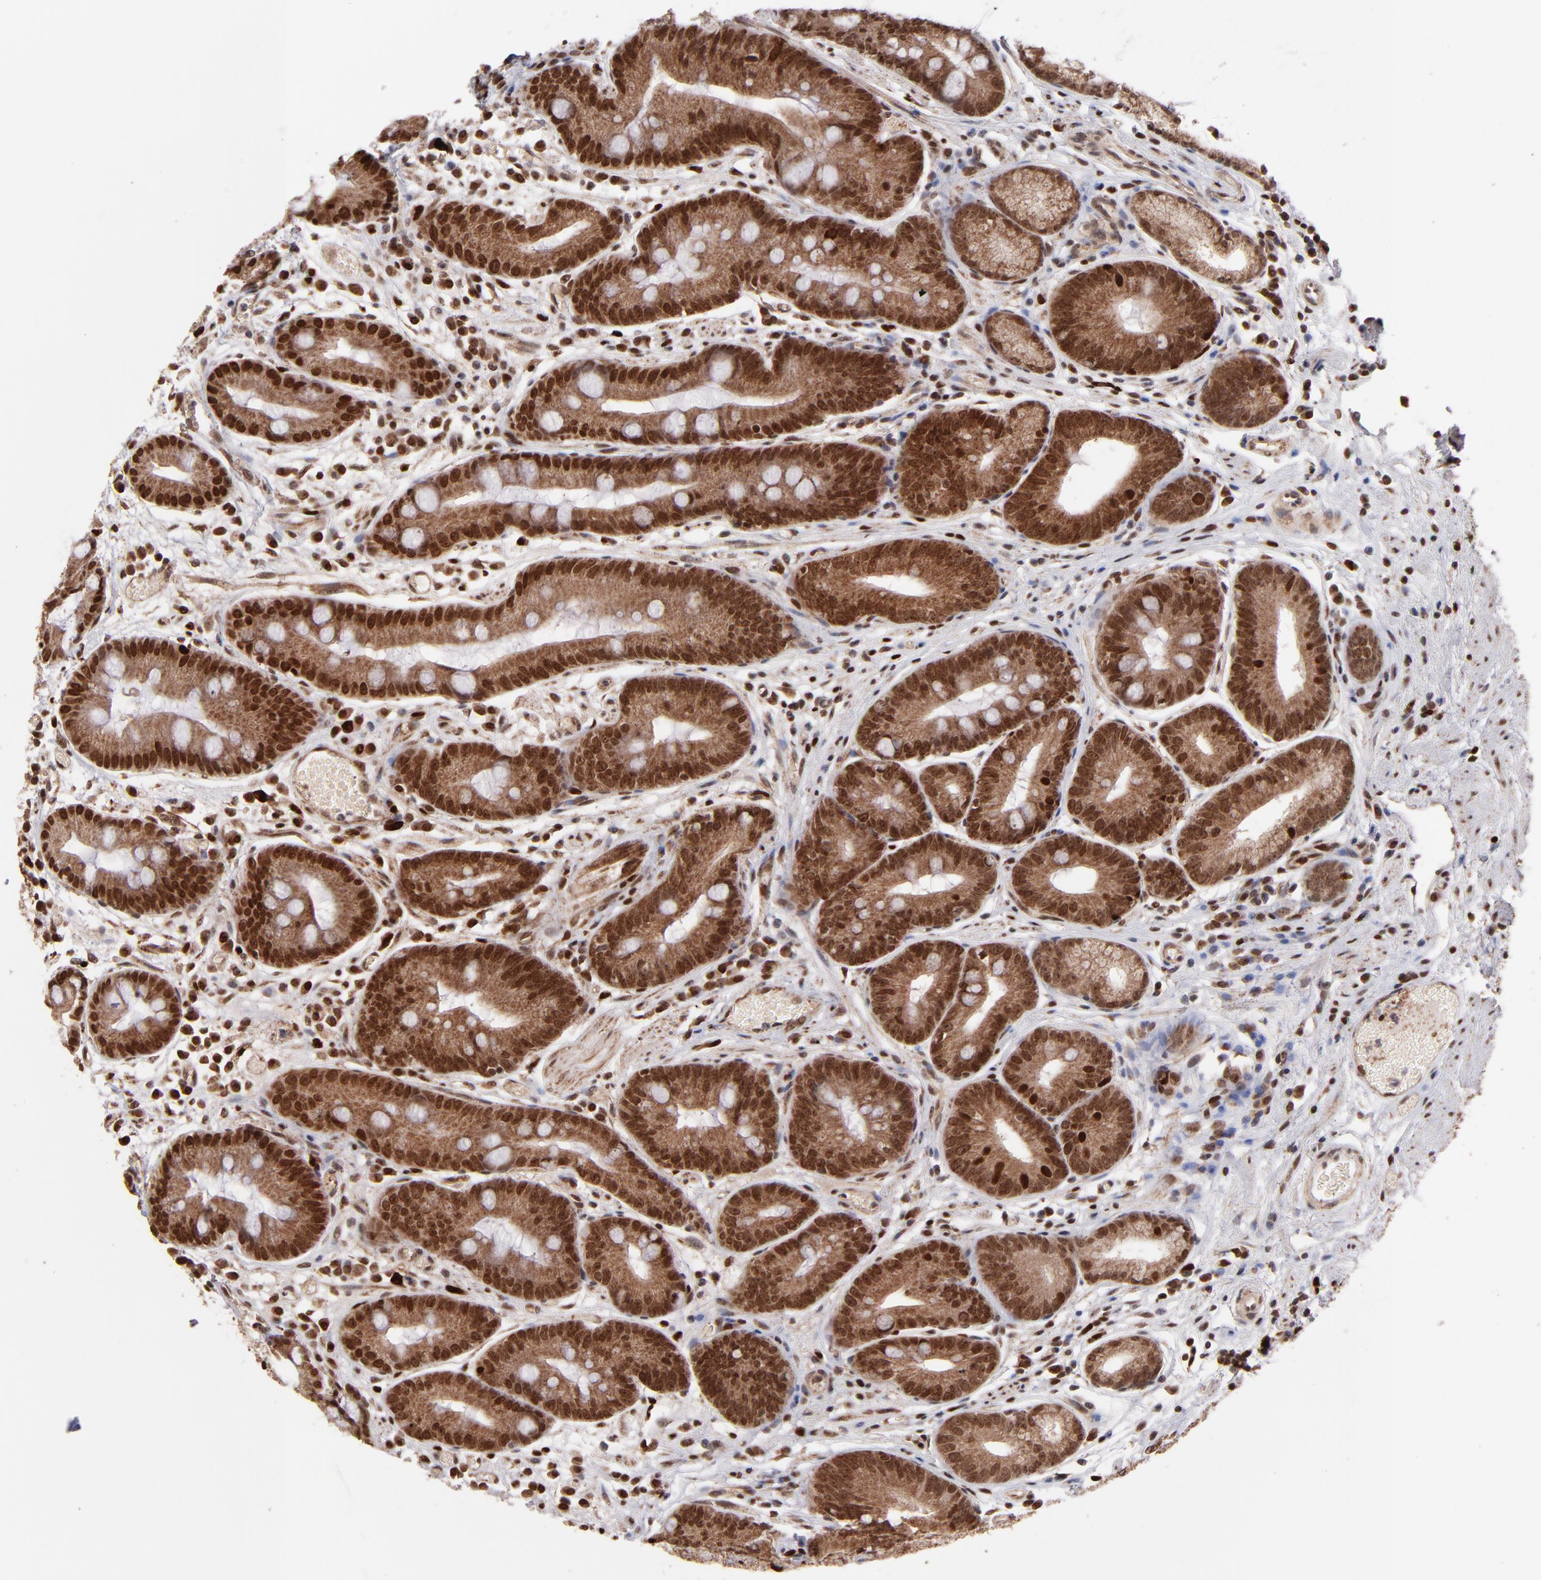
{"staining": {"intensity": "strong", "quantity": ">75%", "location": "cytoplasmic/membranous,nuclear"}, "tissue": "stomach", "cell_type": "Glandular cells", "image_type": "normal", "snomed": [{"axis": "morphology", "description": "Normal tissue, NOS"}, {"axis": "morphology", "description": "Inflammation, NOS"}, {"axis": "topography", "description": "Stomach, lower"}], "caption": "Immunohistochemical staining of normal stomach shows >75% levels of strong cytoplasmic/membranous,nuclear protein expression in approximately >75% of glandular cells. The staining was performed using DAB to visualize the protein expression in brown, while the nuclei were stained in blue with hematoxylin (Magnification: 20x).", "gene": "TOP1MT", "patient": {"sex": "male", "age": 59}}